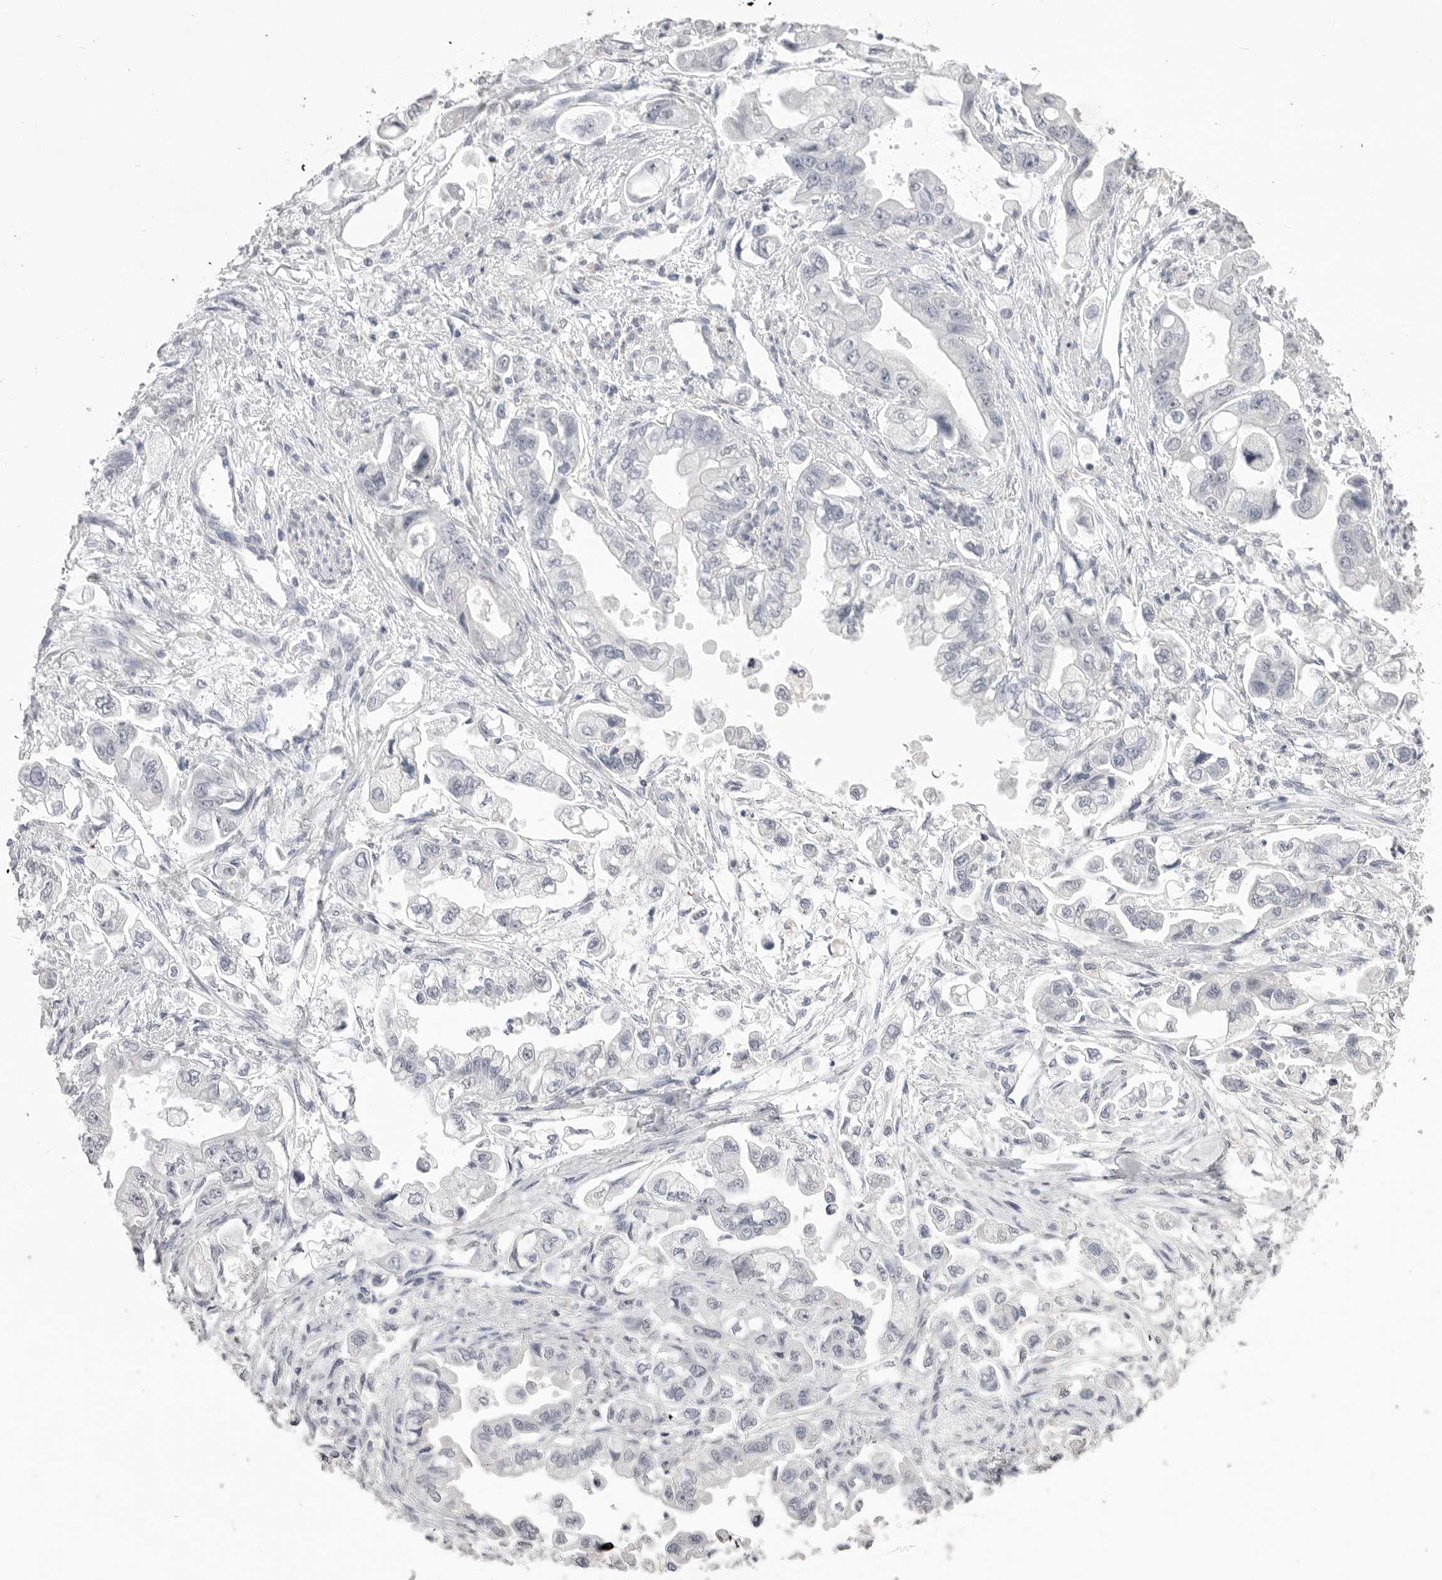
{"staining": {"intensity": "negative", "quantity": "none", "location": "none"}, "tissue": "stomach cancer", "cell_type": "Tumor cells", "image_type": "cancer", "snomed": [{"axis": "morphology", "description": "Adenocarcinoma, NOS"}, {"axis": "topography", "description": "Stomach"}], "caption": "Photomicrograph shows no protein staining in tumor cells of stomach cancer tissue. (Stains: DAB (3,3'-diaminobenzidine) immunohistochemistry with hematoxylin counter stain, Microscopy: brightfield microscopy at high magnification).", "gene": "ICAM5", "patient": {"sex": "male", "age": 62}}